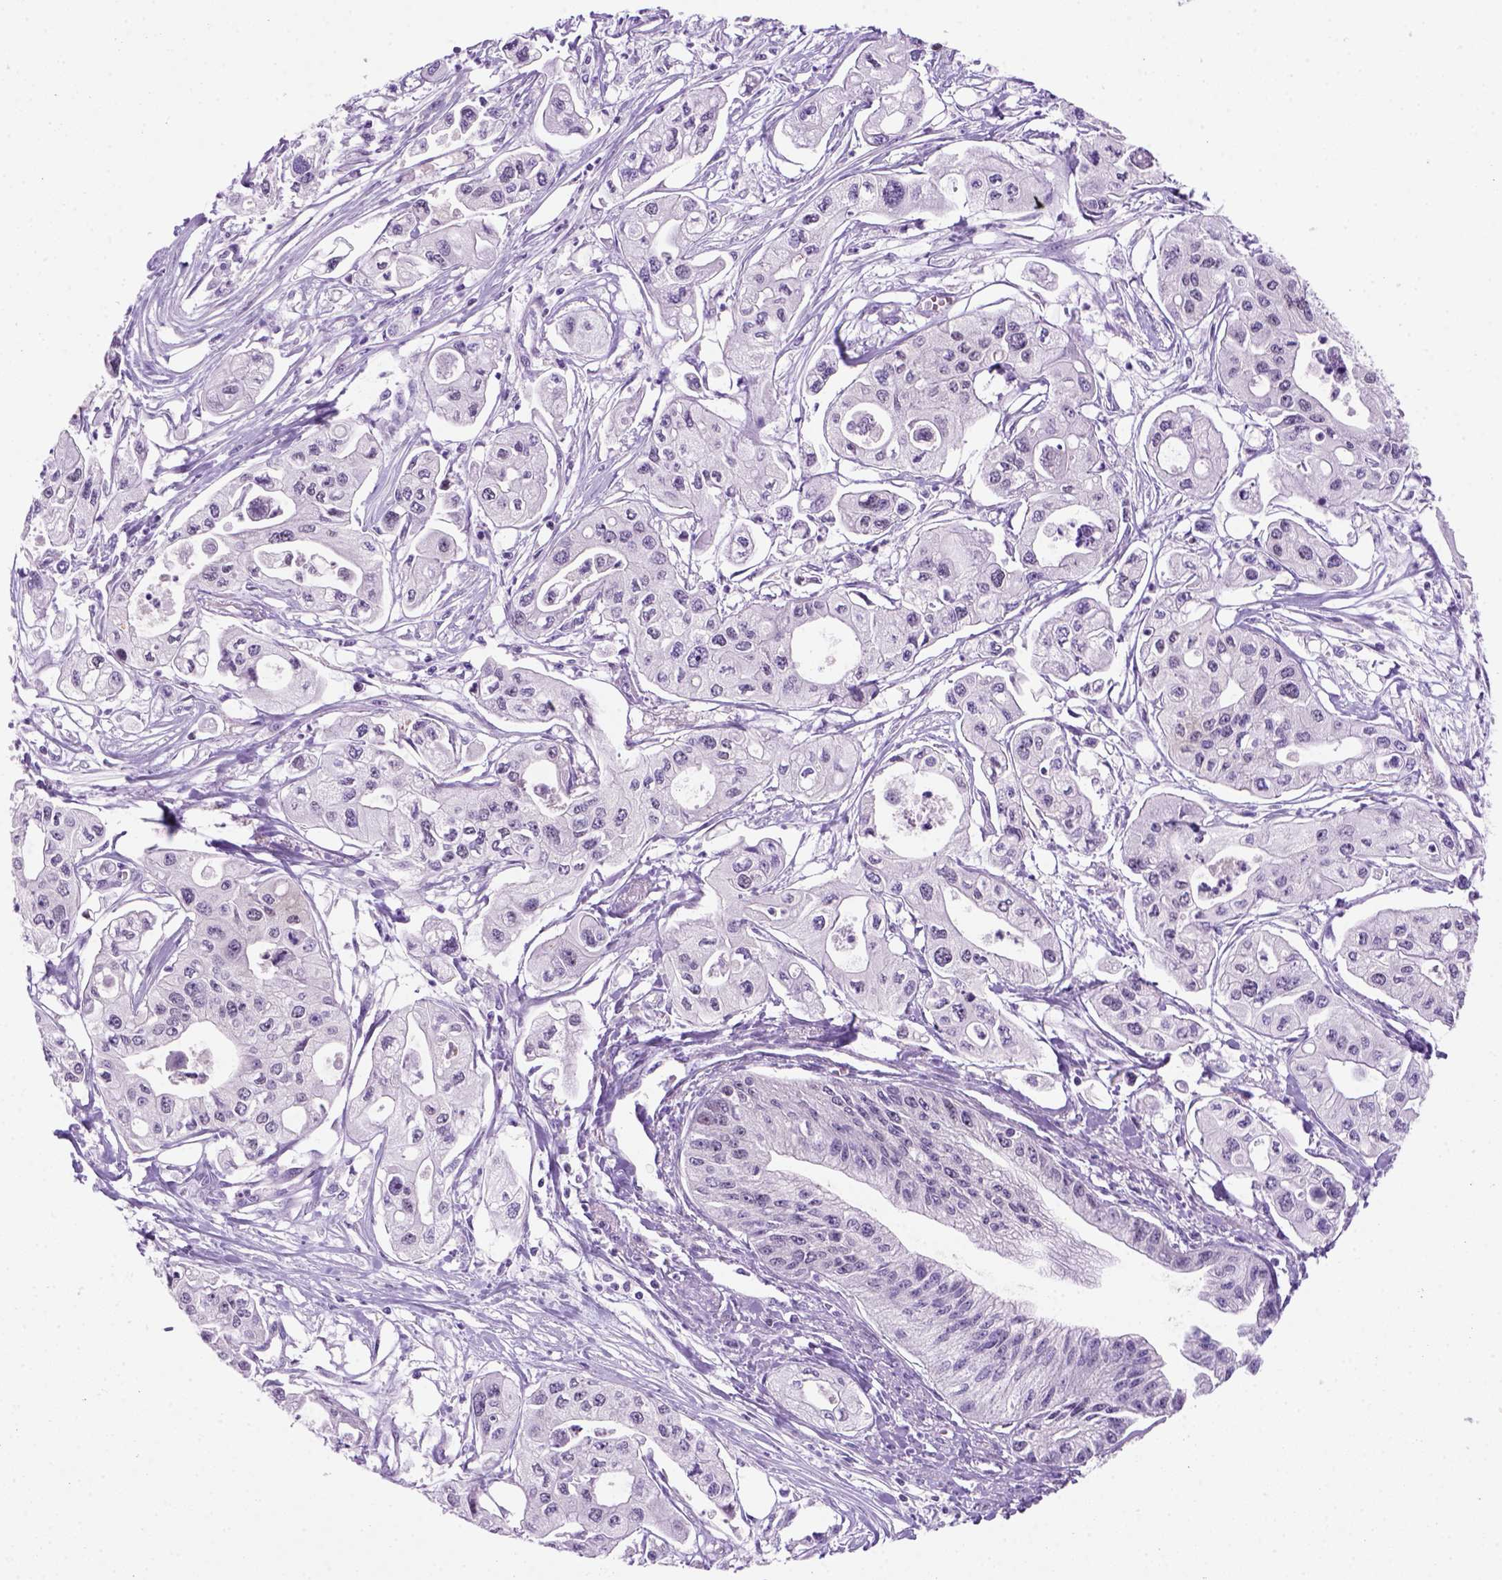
{"staining": {"intensity": "negative", "quantity": "none", "location": "none"}, "tissue": "pancreatic cancer", "cell_type": "Tumor cells", "image_type": "cancer", "snomed": [{"axis": "morphology", "description": "Adenocarcinoma, NOS"}, {"axis": "topography", "description": "Pancreas"}], "caption": "An immunohistochemistry image of pancreatic cancer is shown. There is no staining in tumor cells of pancreatic cancer.", "gene": "MGMT", "patient": {"sex": "male", "age": 70}}